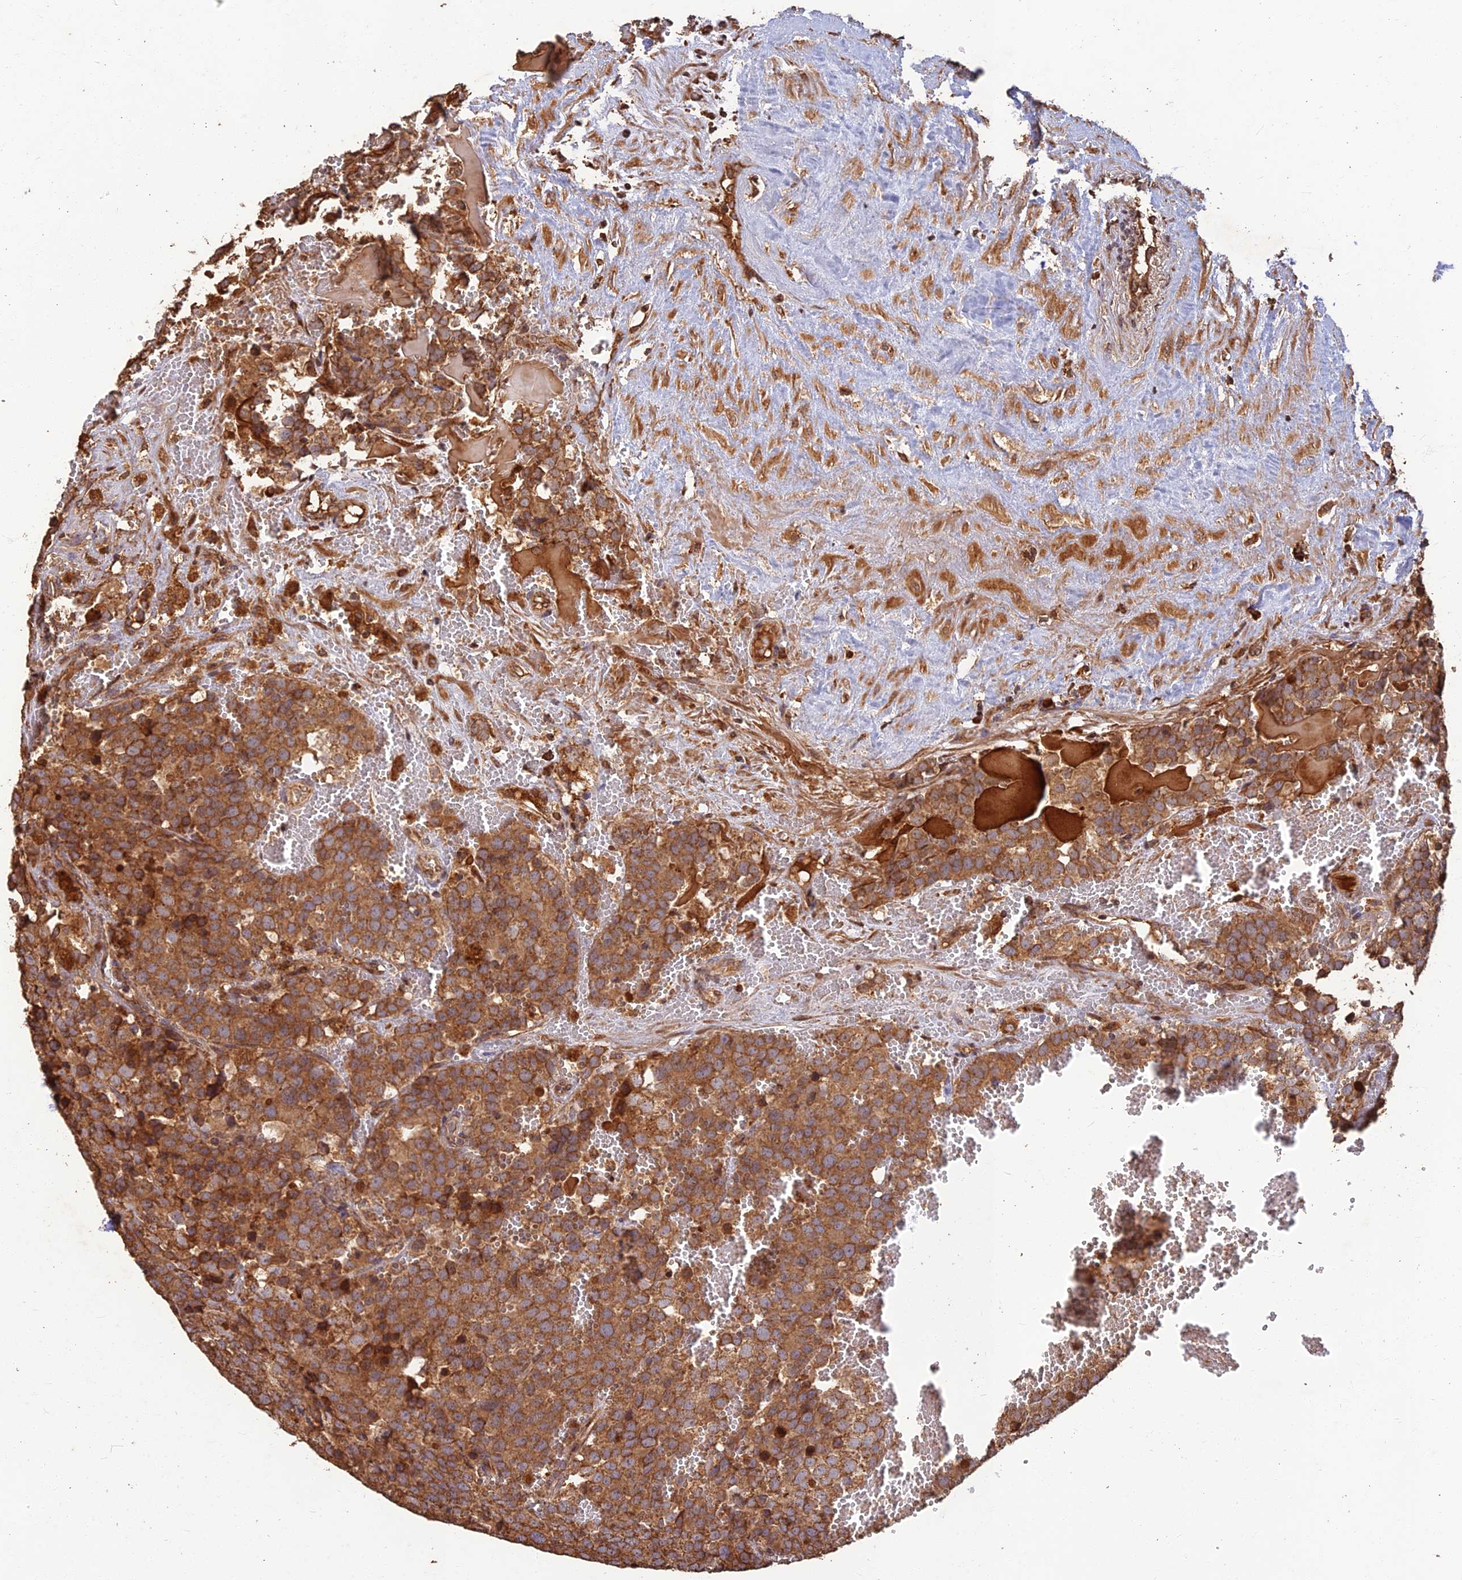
{"staining": {"intensity": "moderate", "quantity": ">75%", "location": "cytoplasmic/membranous"}, "tissue": "testis cancer", "cell_type": "Tumor cells", "image_type": "cancer", "snomed": [{"axis": "morphology", "description": "Seminoma, NOS"}, {"axis": "topography", "description": "Testis"}], "caption": "Moderate cytoplasmic/membranous protein staining is appreciated in about >75% of tumor cells in seminoma (testis).", "gene": "CORO1C", "patient": {"sex": "male", "age": 71}}